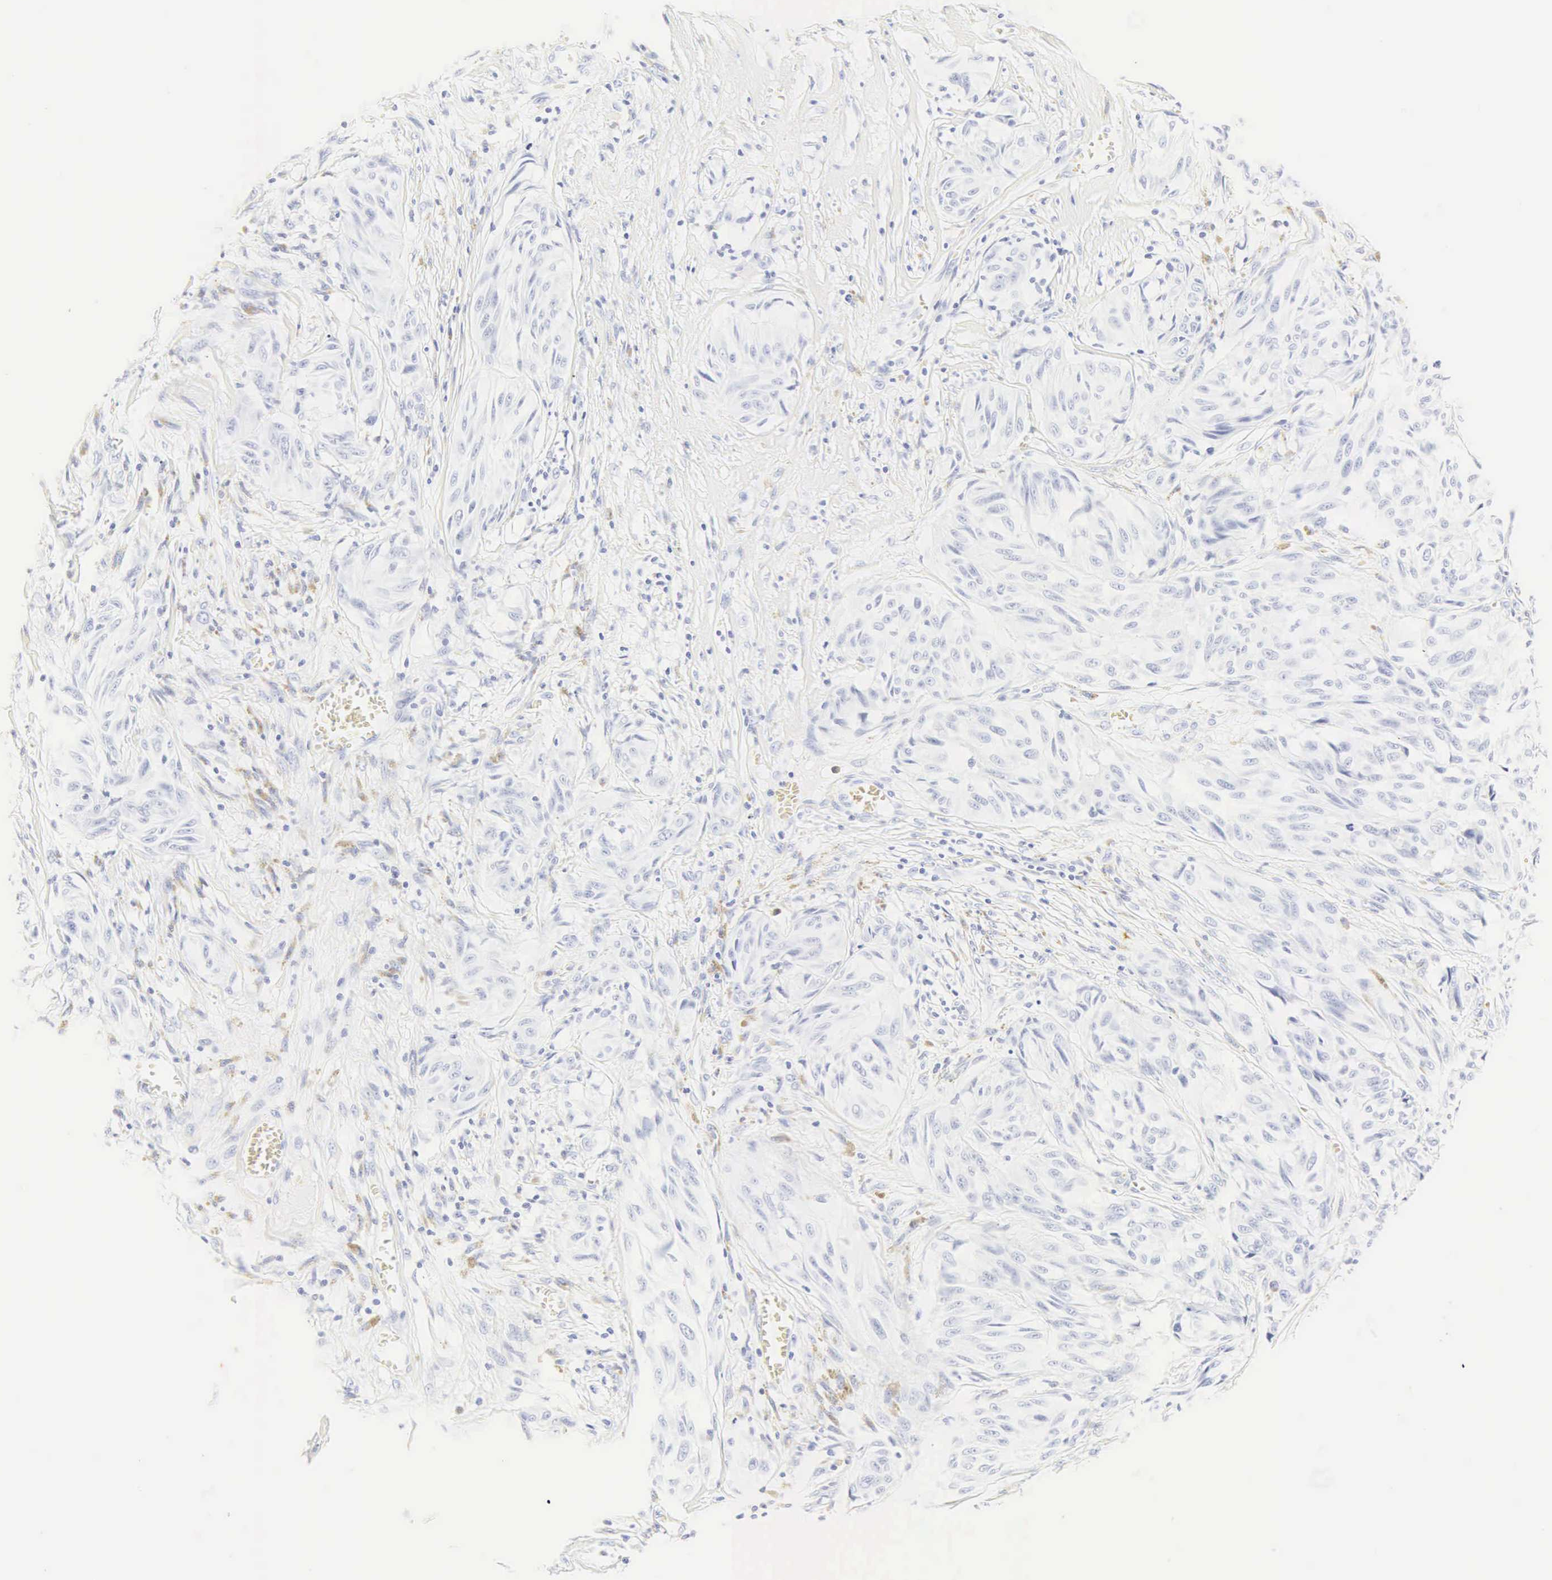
{"staining": {"intensity": "negative", "quantity": "none", "location": "none"}, "tissue": "melanoma", "cell_type": "Tumor cells", "image_type": "cancer", "snomed": [{"axis": "morphology", "description": "Malignant melanoma, NOS"}, {"axis": "topography", "description": "Skin"}], "caption": "This is an IHC image of human malignant melanoma. There is no staining in tumor cells.", "gene": "CGB3", "patient": {"sex": "male", "age": 54}}